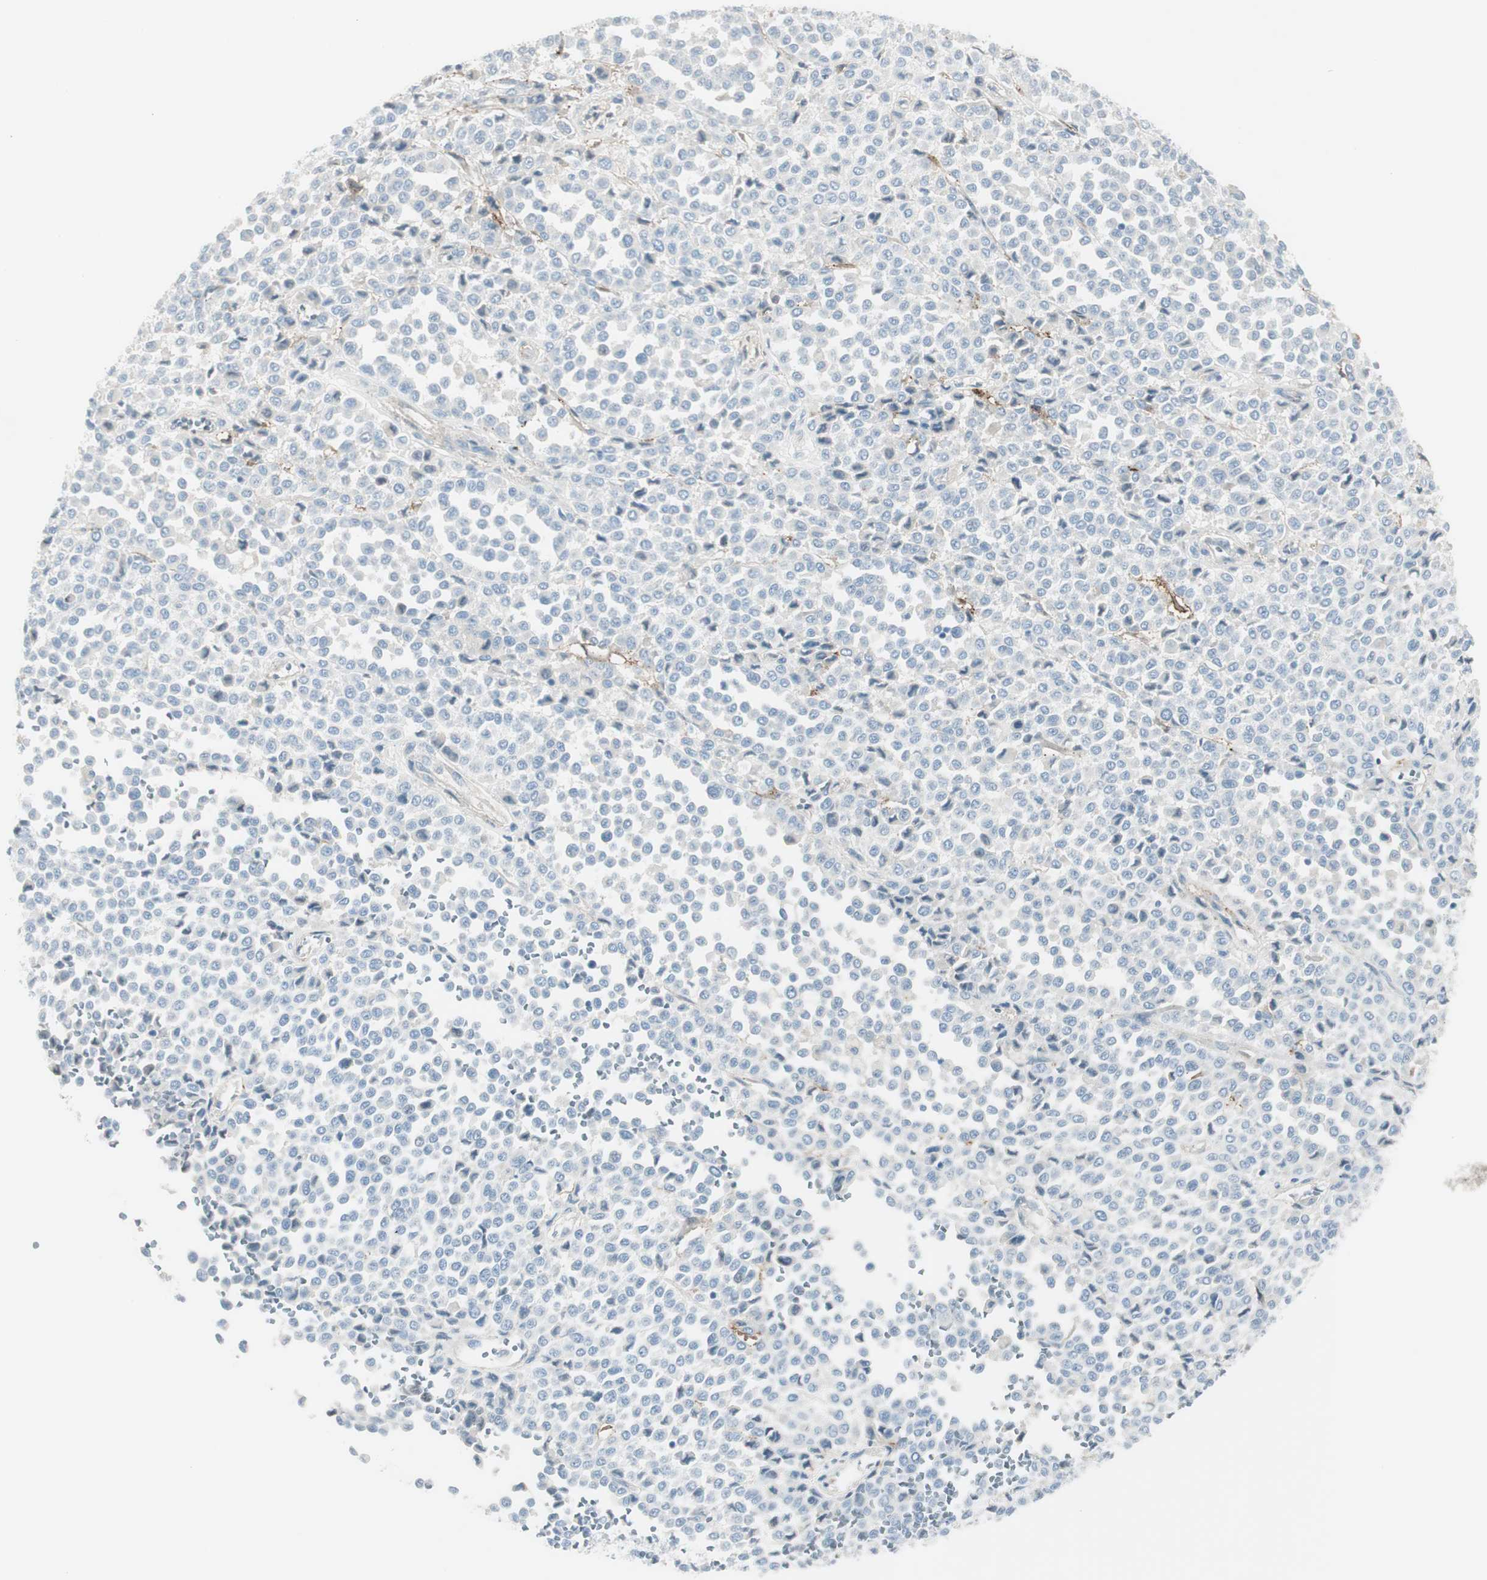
{"staining": {"intensity": "negative", "quantity": "none", "location": "none"}, "tissue": "melanoma", "cell_type": "Tumor cells", "image_type": "cancer", "snomed": [{"axis": "morphology", "description": "Malignant melanoma, Metastatic site"}, {"axis": "topography", "description": "Pancreas"}], "caption": "Human melanoma stained for a protein using immunohistochemistry reveals no expression in tumor cells.", "gene": "CACNA2D1", "patient": {"sex": "female", "age": 30}}